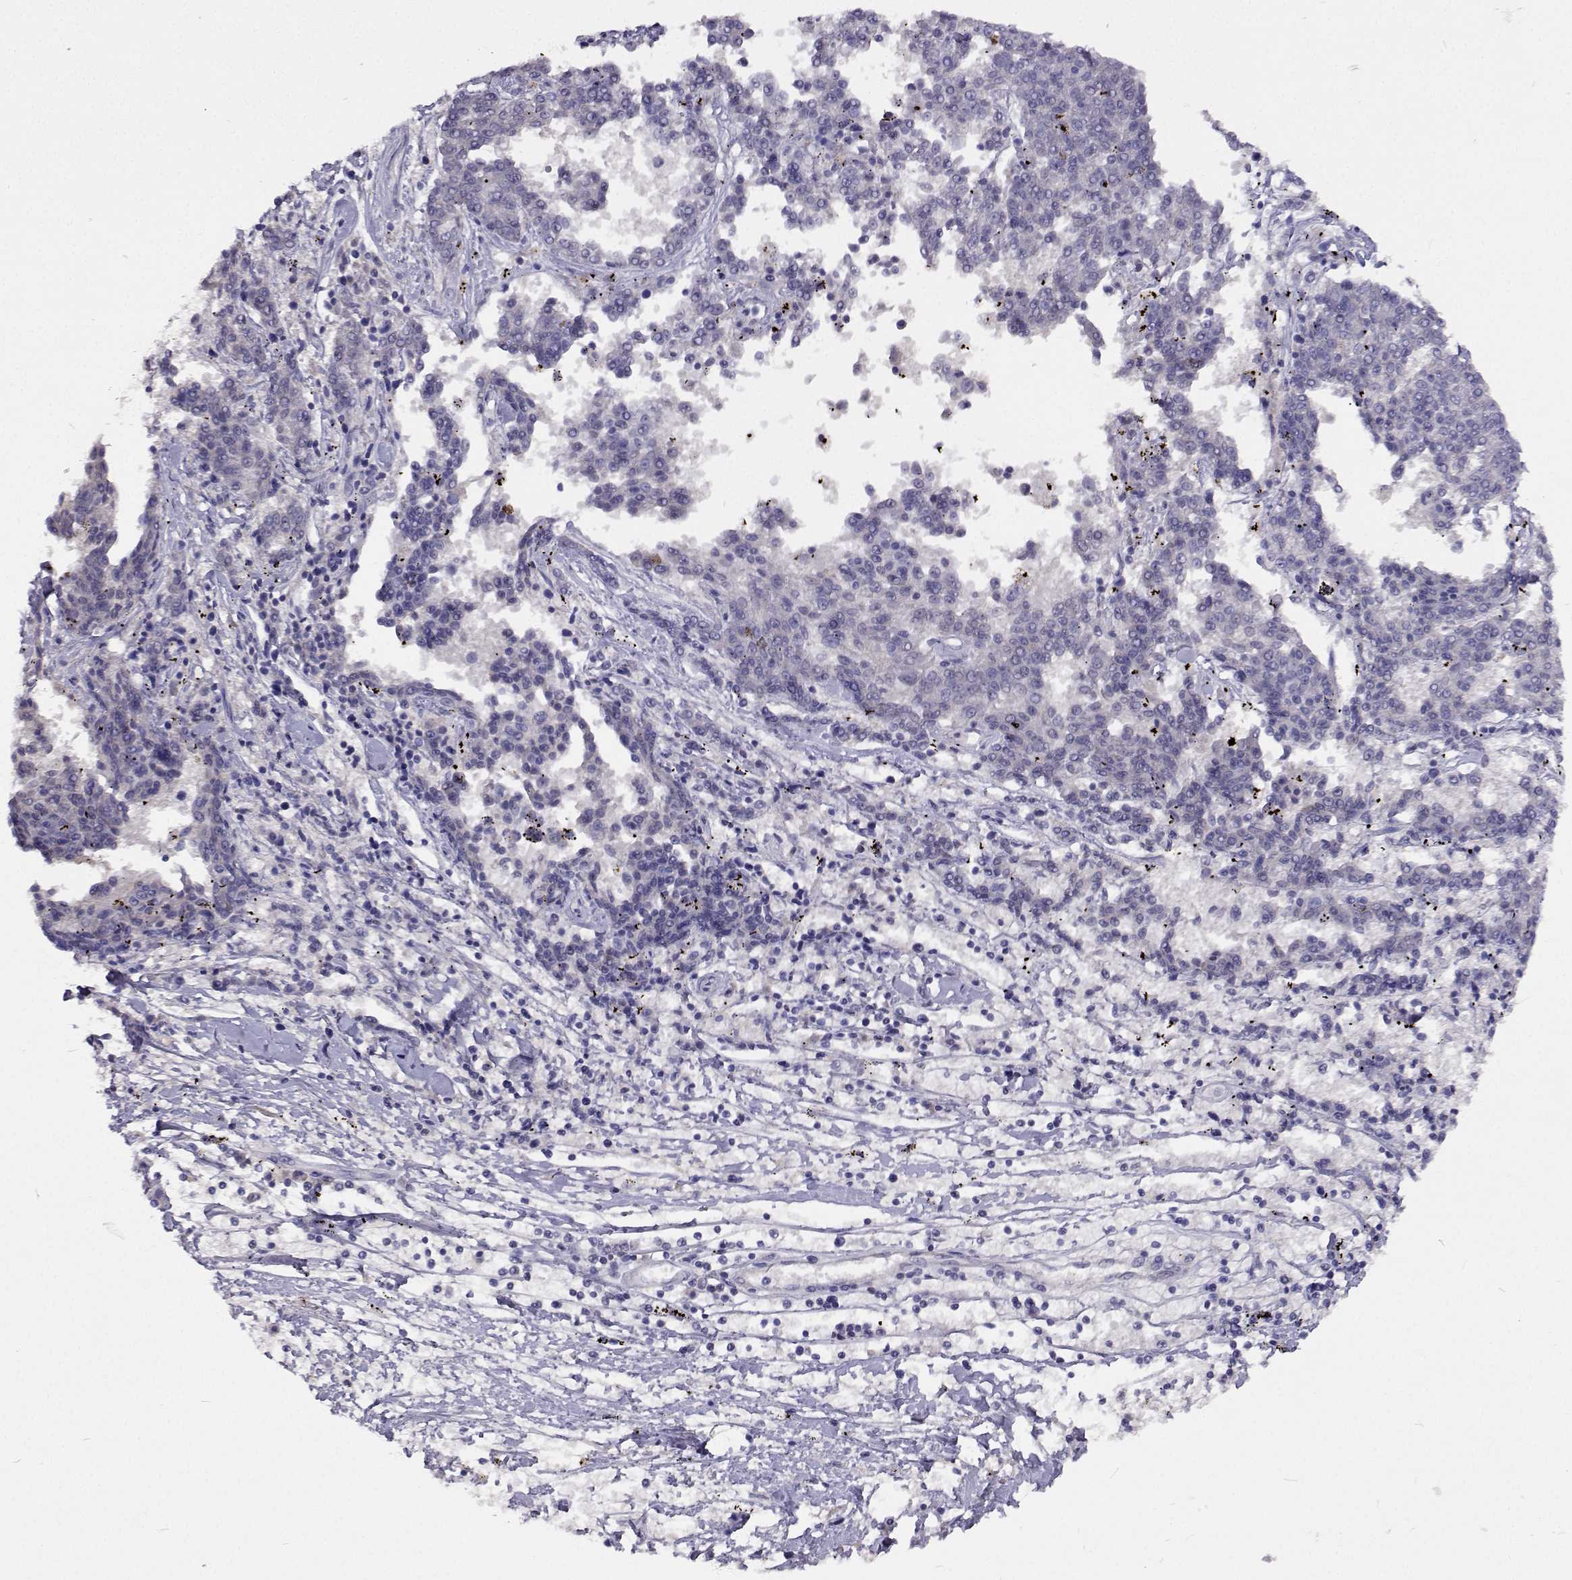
{"staining": {"intensity": "negative", "quantity": "none", "location": "none"}, "tissue": "melanoma", "cell_type": "Tumor cells", "image_type": "cancer", "snomed": [{"axis": "morphology", "description": "Malignant melanoma, NOS"}, {"axis": "topography", "description": "Skin"}], "caption": "High power microscopy histopathology image of an immunohistochemistry micrograph of melanoma, revealing no significant staining in tumor cells. (DAB IHC visualized using brightfield microscopy, high magnification).", "gene": "CFAP44", "patient": {"sex": "female", "age": 72}}